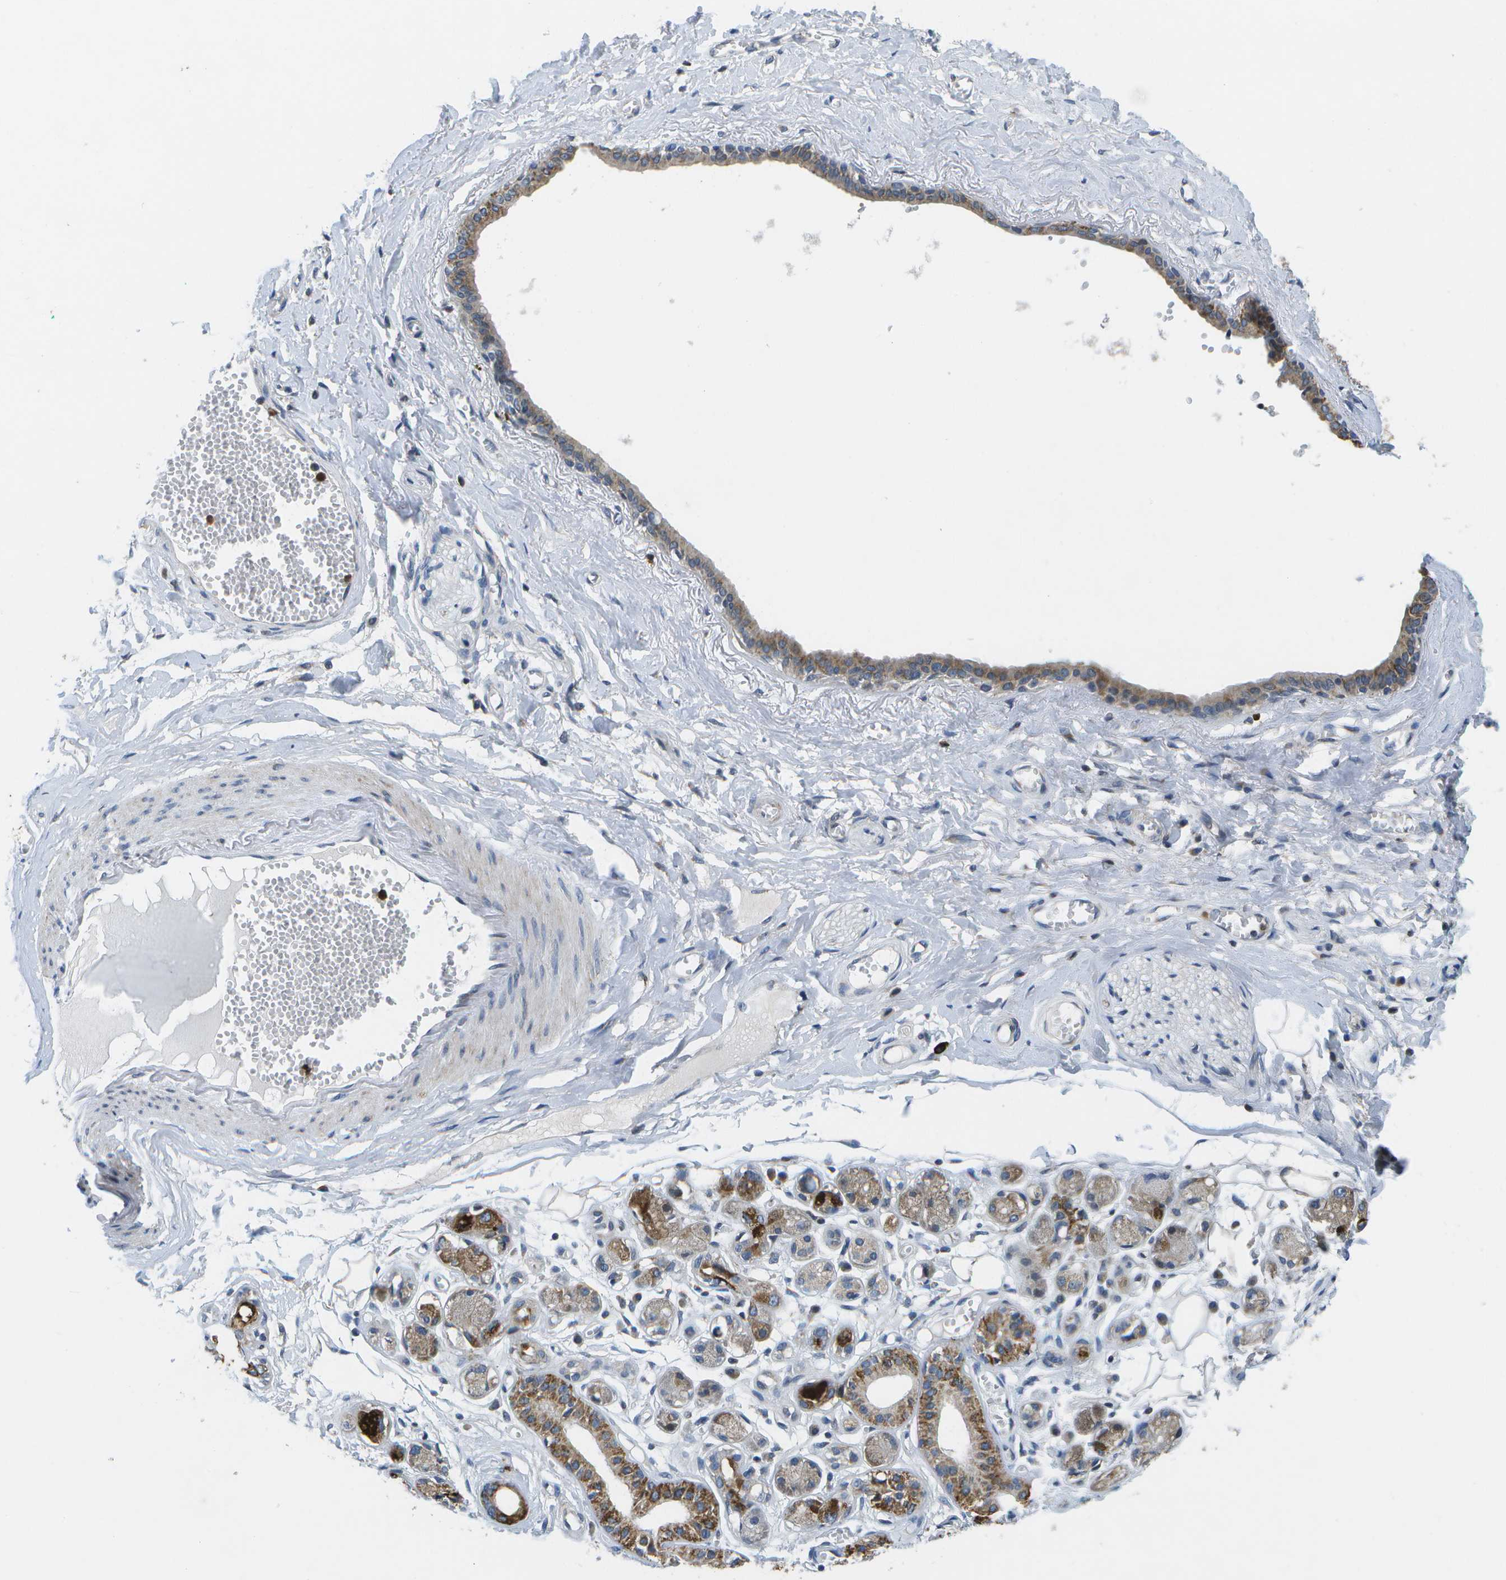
{"staining": {"intensity": "negative", "quantity": "none", "location": "none"}, "tissue": "adipose tissue", "cell_type": "Adipocytes", "image_type": "normal", "snomed": [{"axis": "morphology", "description": "Normal tissue, NOS"}, {"axis": "morphology", "description": "Inflammation, NOS"}, {"axis": "topography", "description": "Salivary gland"}, {"axis": "topography", "description": "Peripheral nerve tissue"}], "caption": "This is a image of IHC staining of unremarkable adipose tissue, which shows no staining in adipocytes. (Brightfield microscopy of DAB IHC at high magnification).", "gene": "GALNT15", "patient": {"sex": "female", "age": 75}}